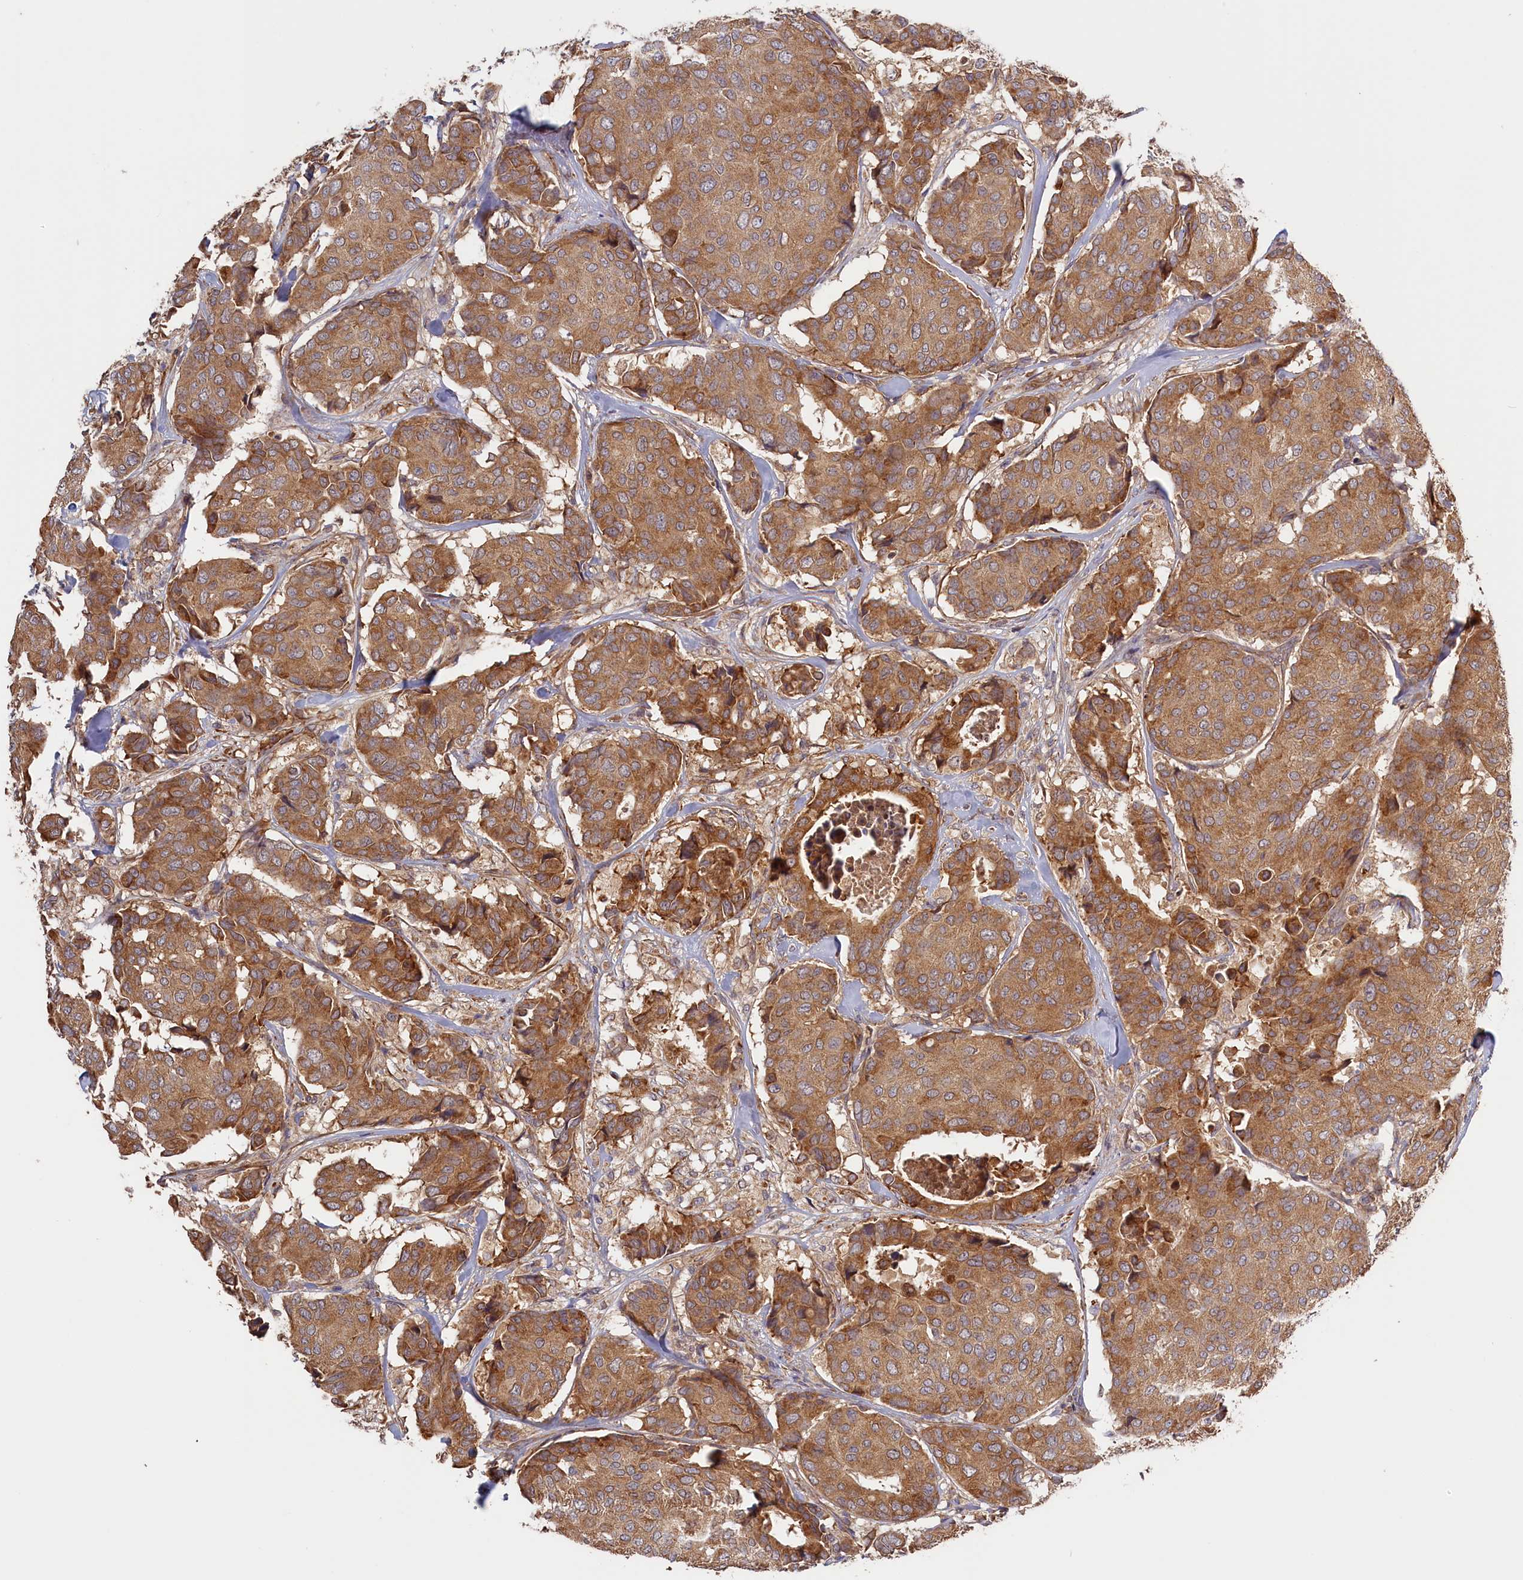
{"staining": {"intensity": "moderate", "quantity": ">75%", "location": "cytoplasmic/membranous"}, "tissue": "breast cancer", "cell_type": "Tumor cells", "image_type": "cancer", "snomed": [{"axis": "morphology", "description": "Duct carcinoma"}, {"axis": "topography", "description": "Breast"}], "caption": "Immunohistochemistry micrograph of intraductal carcinoma (breast) stained for a protein (brown), which demonstrates medium levels of moderate cytoplasmic/membranous positivity in about >75% of tumor cells.", "gene": "CEP44", "patient": {"sex": "female", "age": 75}}